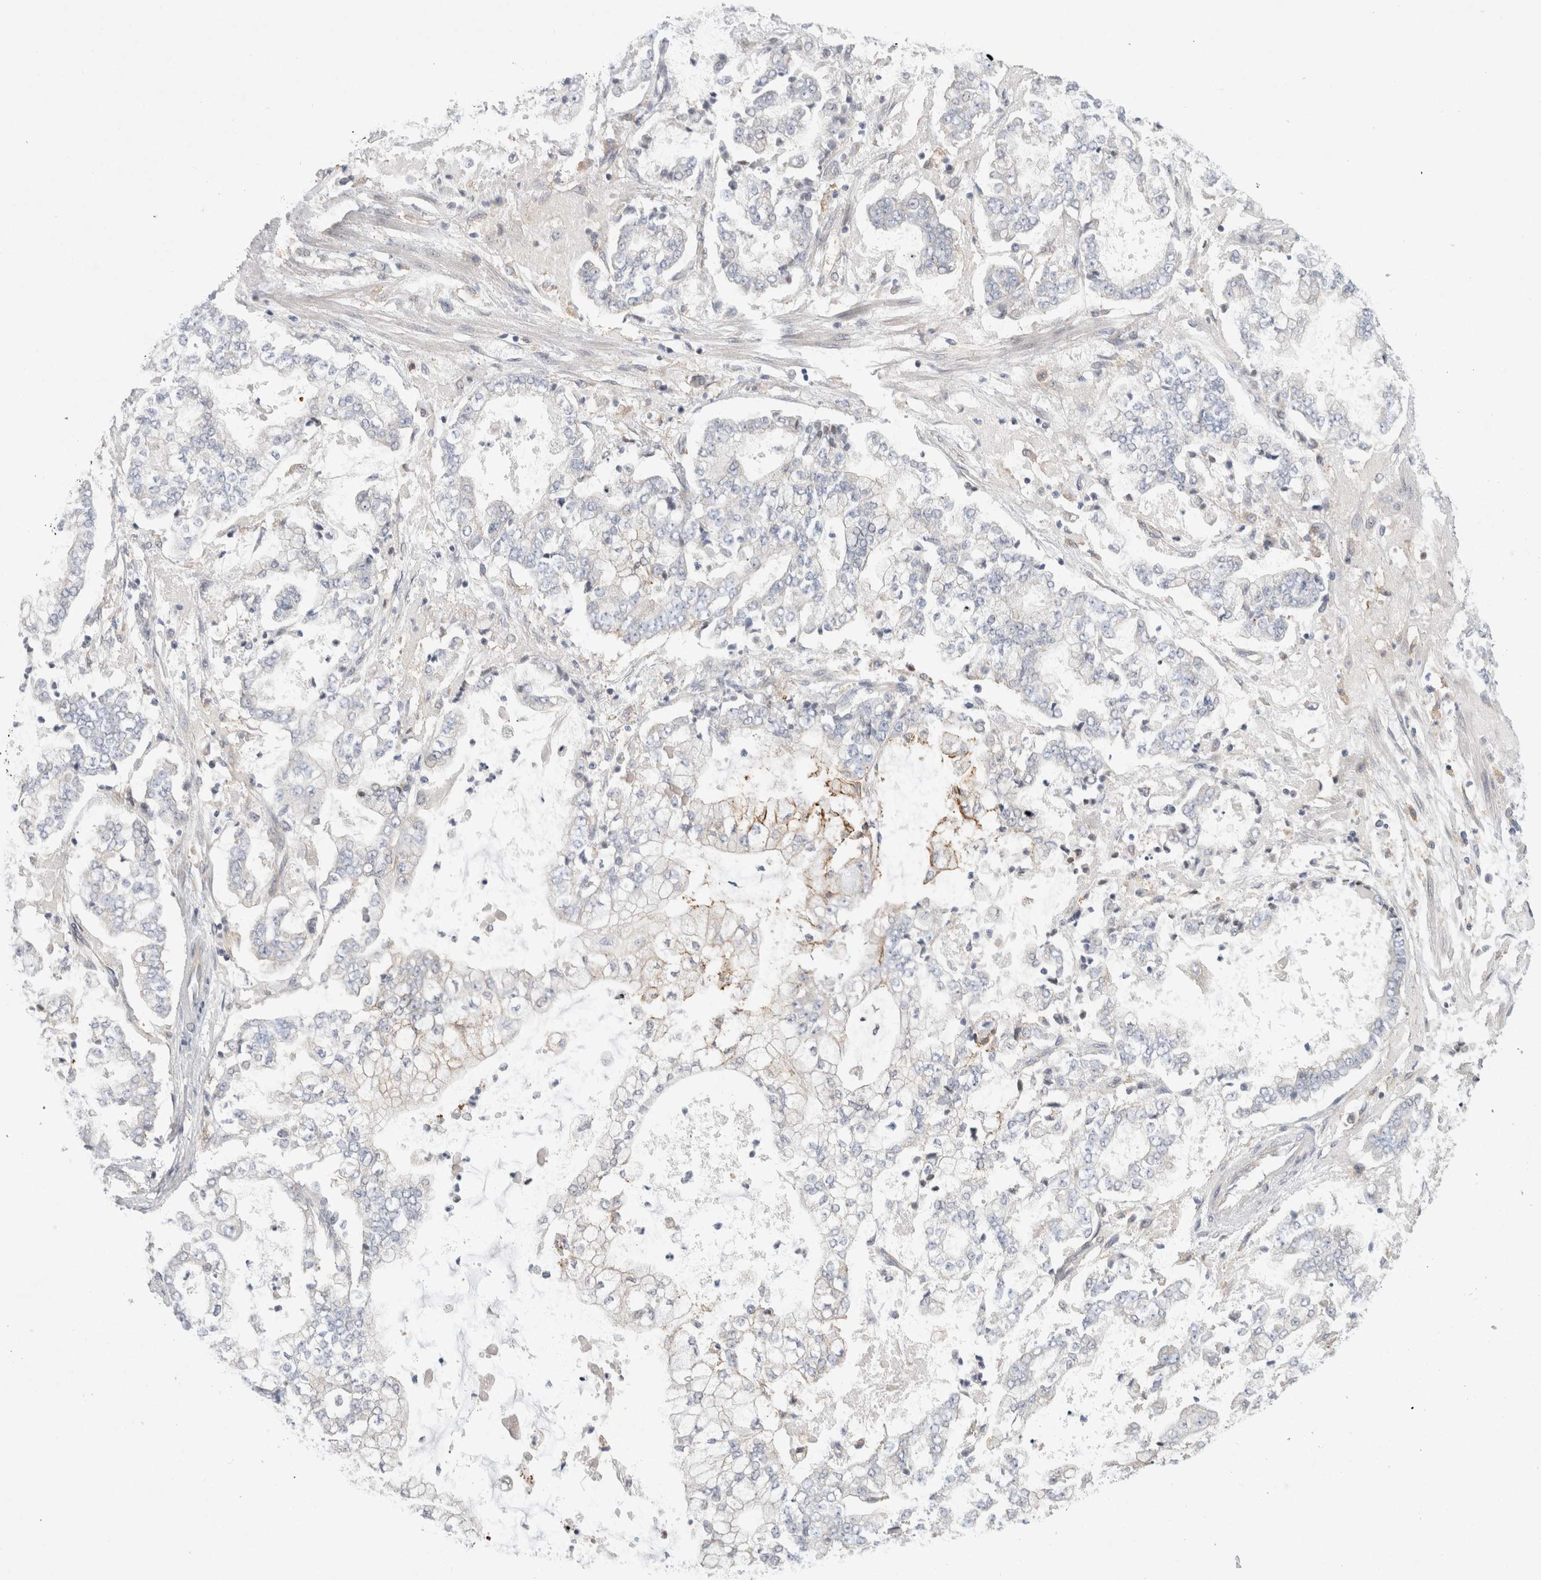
{"staining": {"intensity": "negative", "quantity": "none", "location": "none"}, "tissue": "stomach cancer", "cell_type": "Tumor cells", "image_type": "cancer", "snomed": [{"axis": "morphology", "description": "Adenocarcinoma, NOS"}, {"axis": "topography", "description": "Stomach"}], "caption": "An image of stomach adenocarcinoma stained for a protein exhibits no brown staining in tumor cells. (DAB (3,3'-diaminobenzidine) IHC with hematoxylin counter stain).", "gene": "CDCA7L", "patient": {"sex": "male", "age": 76}}